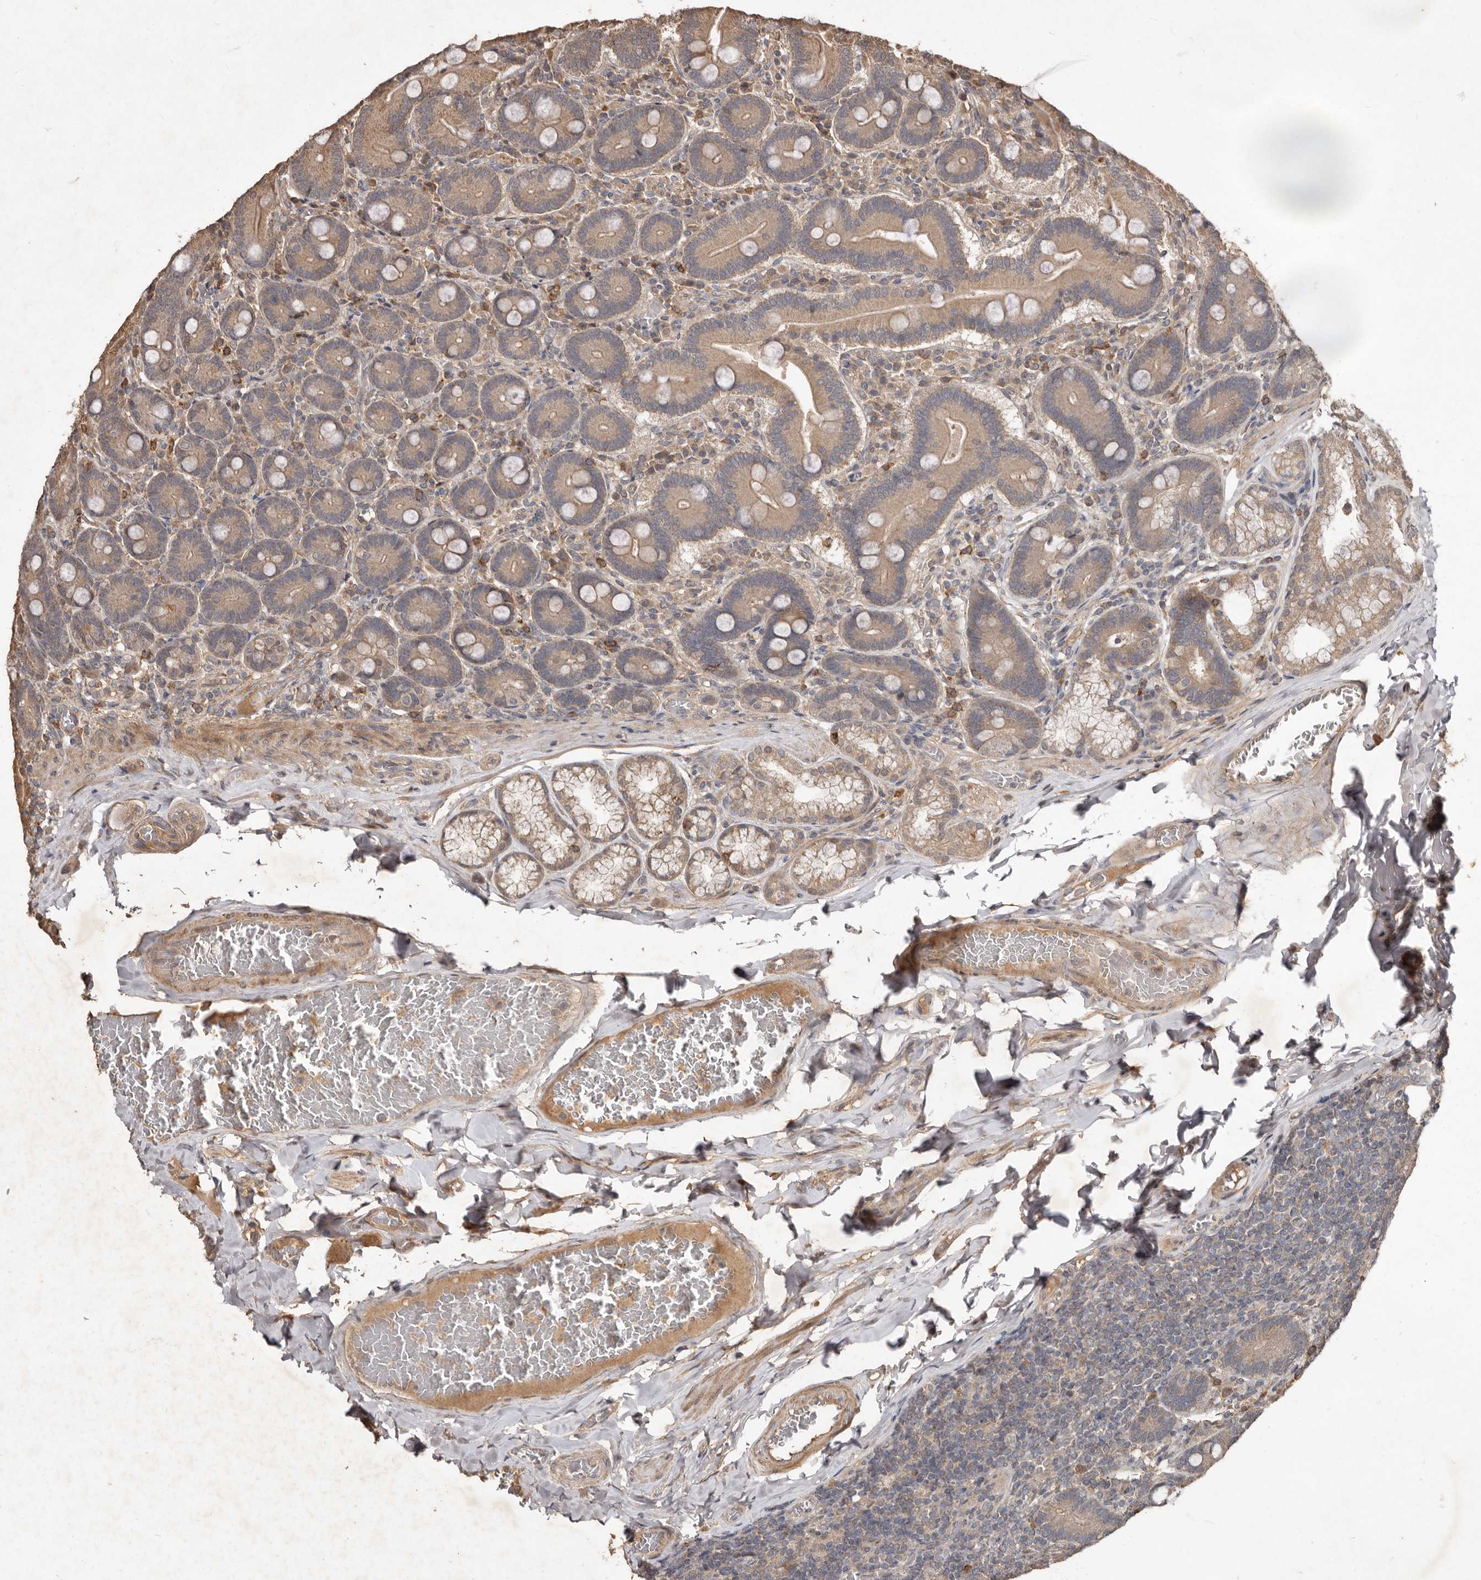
{"staining": {"intensity": "moderate", "quantity": ">75%", "location": "cytoplasmic/membranous"}, "tissue": "duodenum", "cell_type": "Glandular cells", "image_type": "normal", "snomed": [{"axis": "morphology", "description": "Normal tissue, NOS"}, {"axis": "topography", "description": "Duodenum"}], "caption": "IHC histopathology image of unremarkable duodenum: human duodenum stained using immunohistochemistry (IHC) displays medium levels of moderate protein expression localized specifically in the cytoplasmic/membranous of glandular cells, appearing as a cytoplasmic/membranous brown color.", "gene": "KIF26B", "patient": {"sex": "female", "age": 62}}